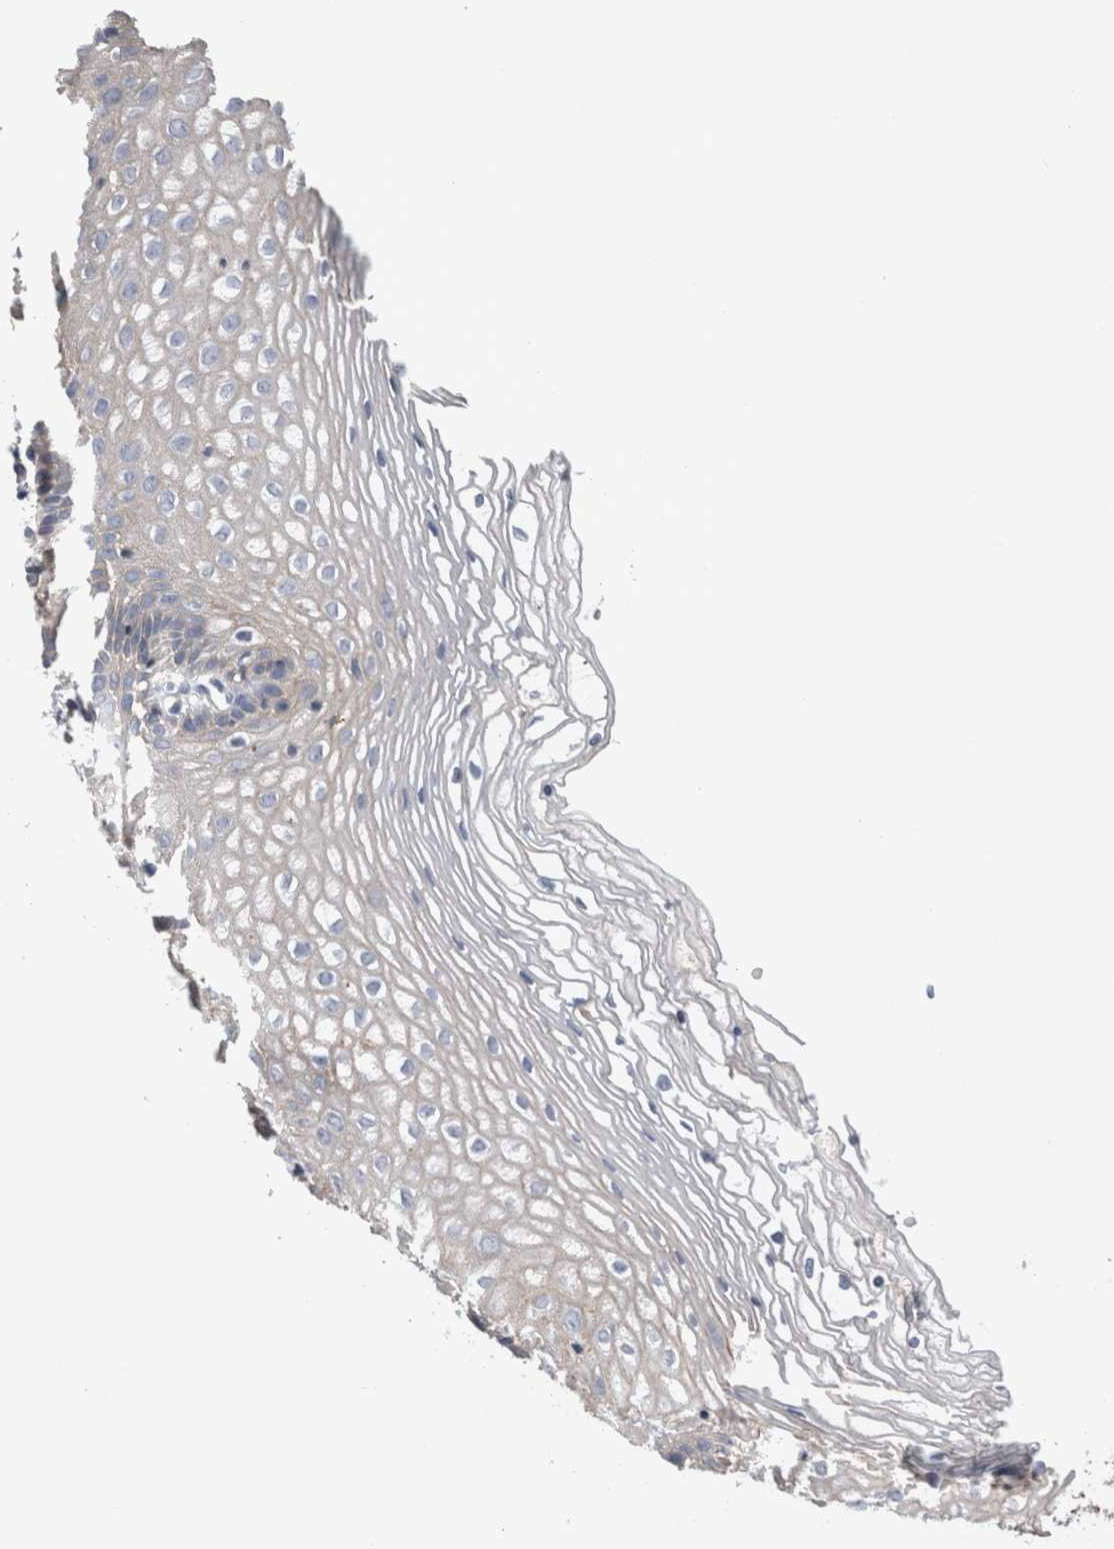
{"staining": {"intensity": "weak", "quantity": "<25%", "location": "cytoplasmic/membranous"}, "tissue": "vagina", "cell_type": "Squamous epithelial cells", "image_type": "normal", "snomed": [{"axis": "morphology", "description": "Normal tissue, NOS"}, {"axis": "topography", "description": "Vagina"}], "caption": "Squamous epithelial cells show no significant staining in normal vagina.", "gene": "DCTN6", "patient": {"sex": "female", "age": 32}}